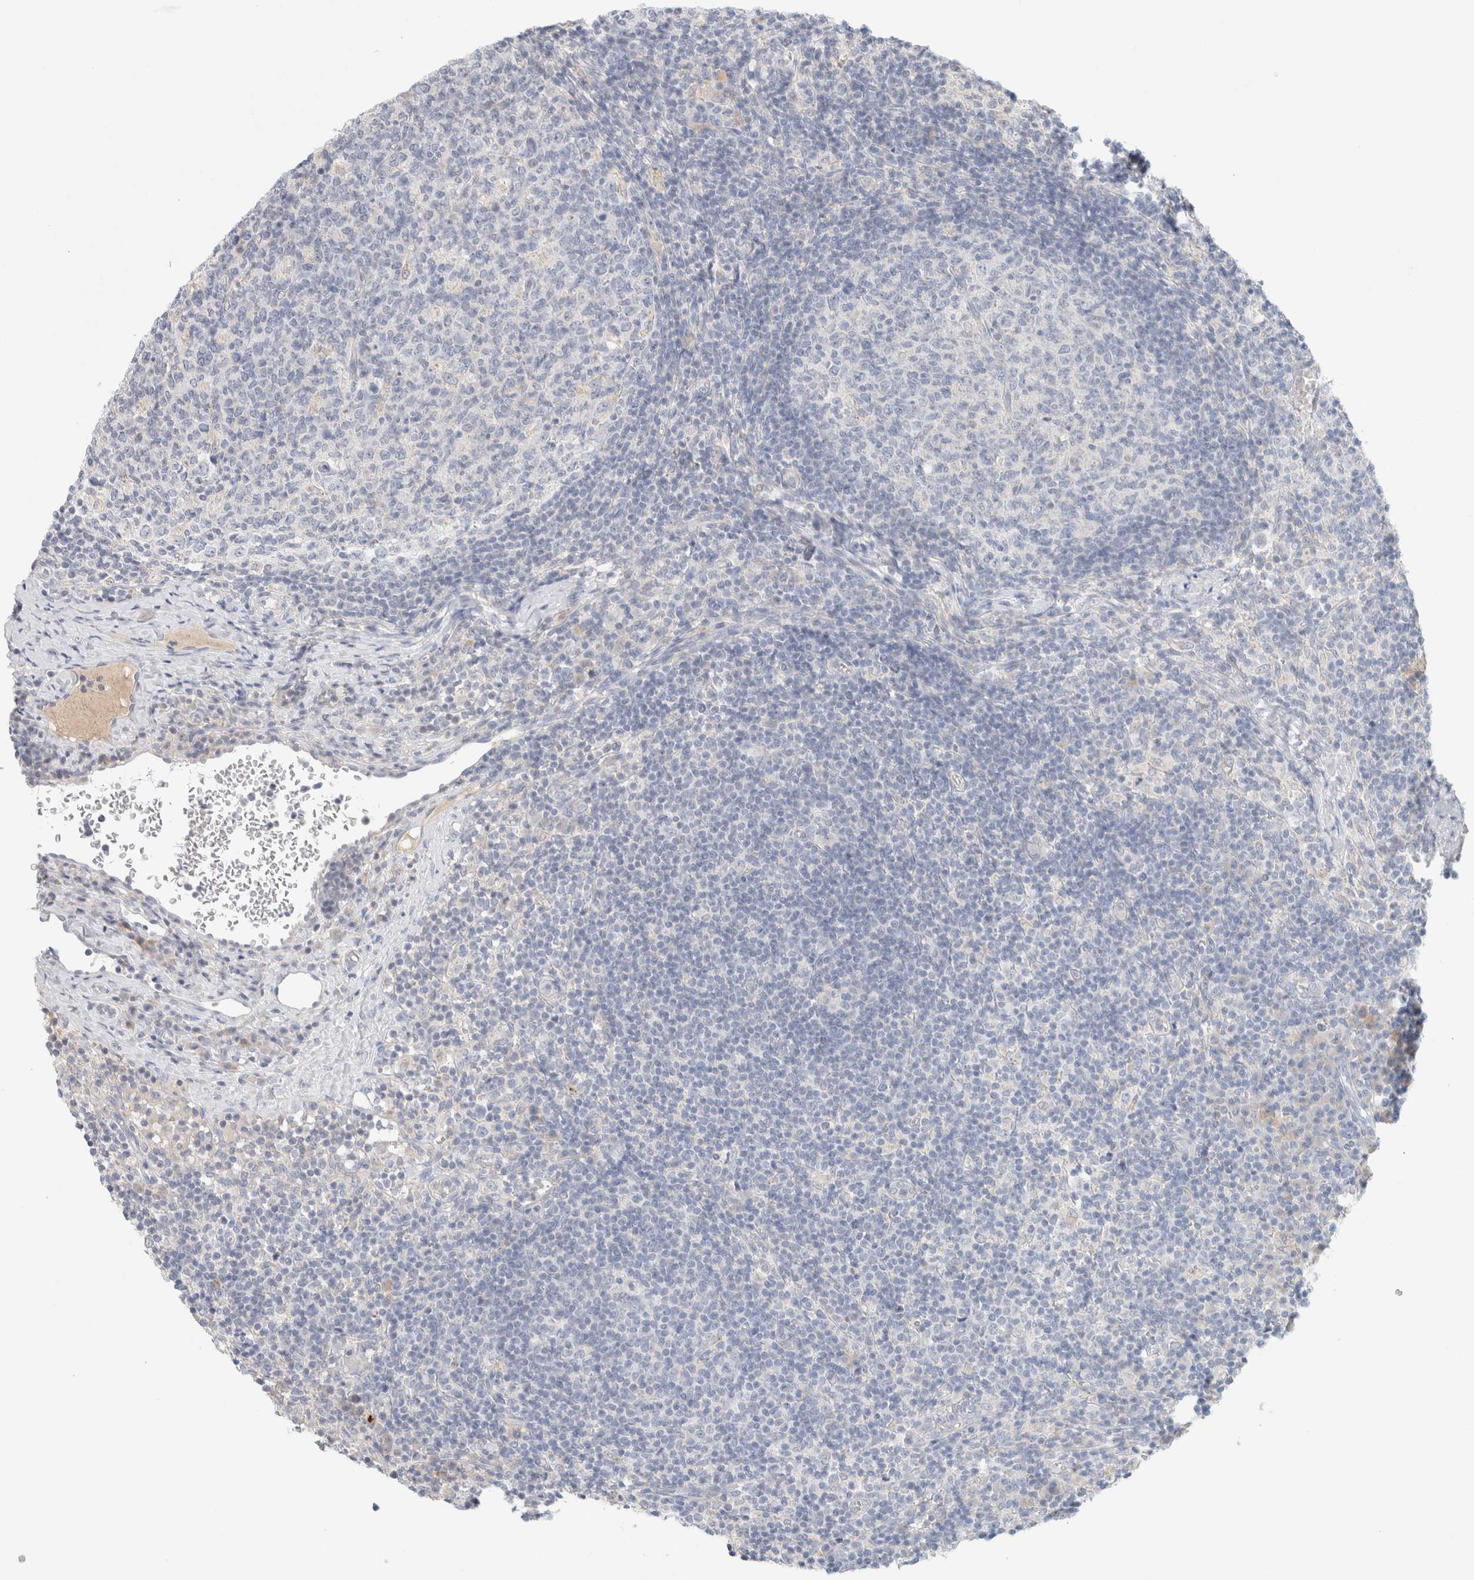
{"staining": {"intensity": "negative", "quantity": "none", "location": "none"}, "tissue": "lymph node", "cell_type": "Germinal center cells", "image_type": "normal", "snomed": [{"axis": "morphology", "description": "Normal tissue, NOS"}, {"axis": "morphology", "description": "Inflammation, NOS"}, {"axis": "topography", "description": "Lymph node"}], "caption": "High power microscopy photomicrograph of an immunohistochemistry (IHC) image of unremarkable lymph node, revealing no significant positivity in germinal center cells.", "gene": "HEXD", "patient": {"sex": "male", "age": 55}}